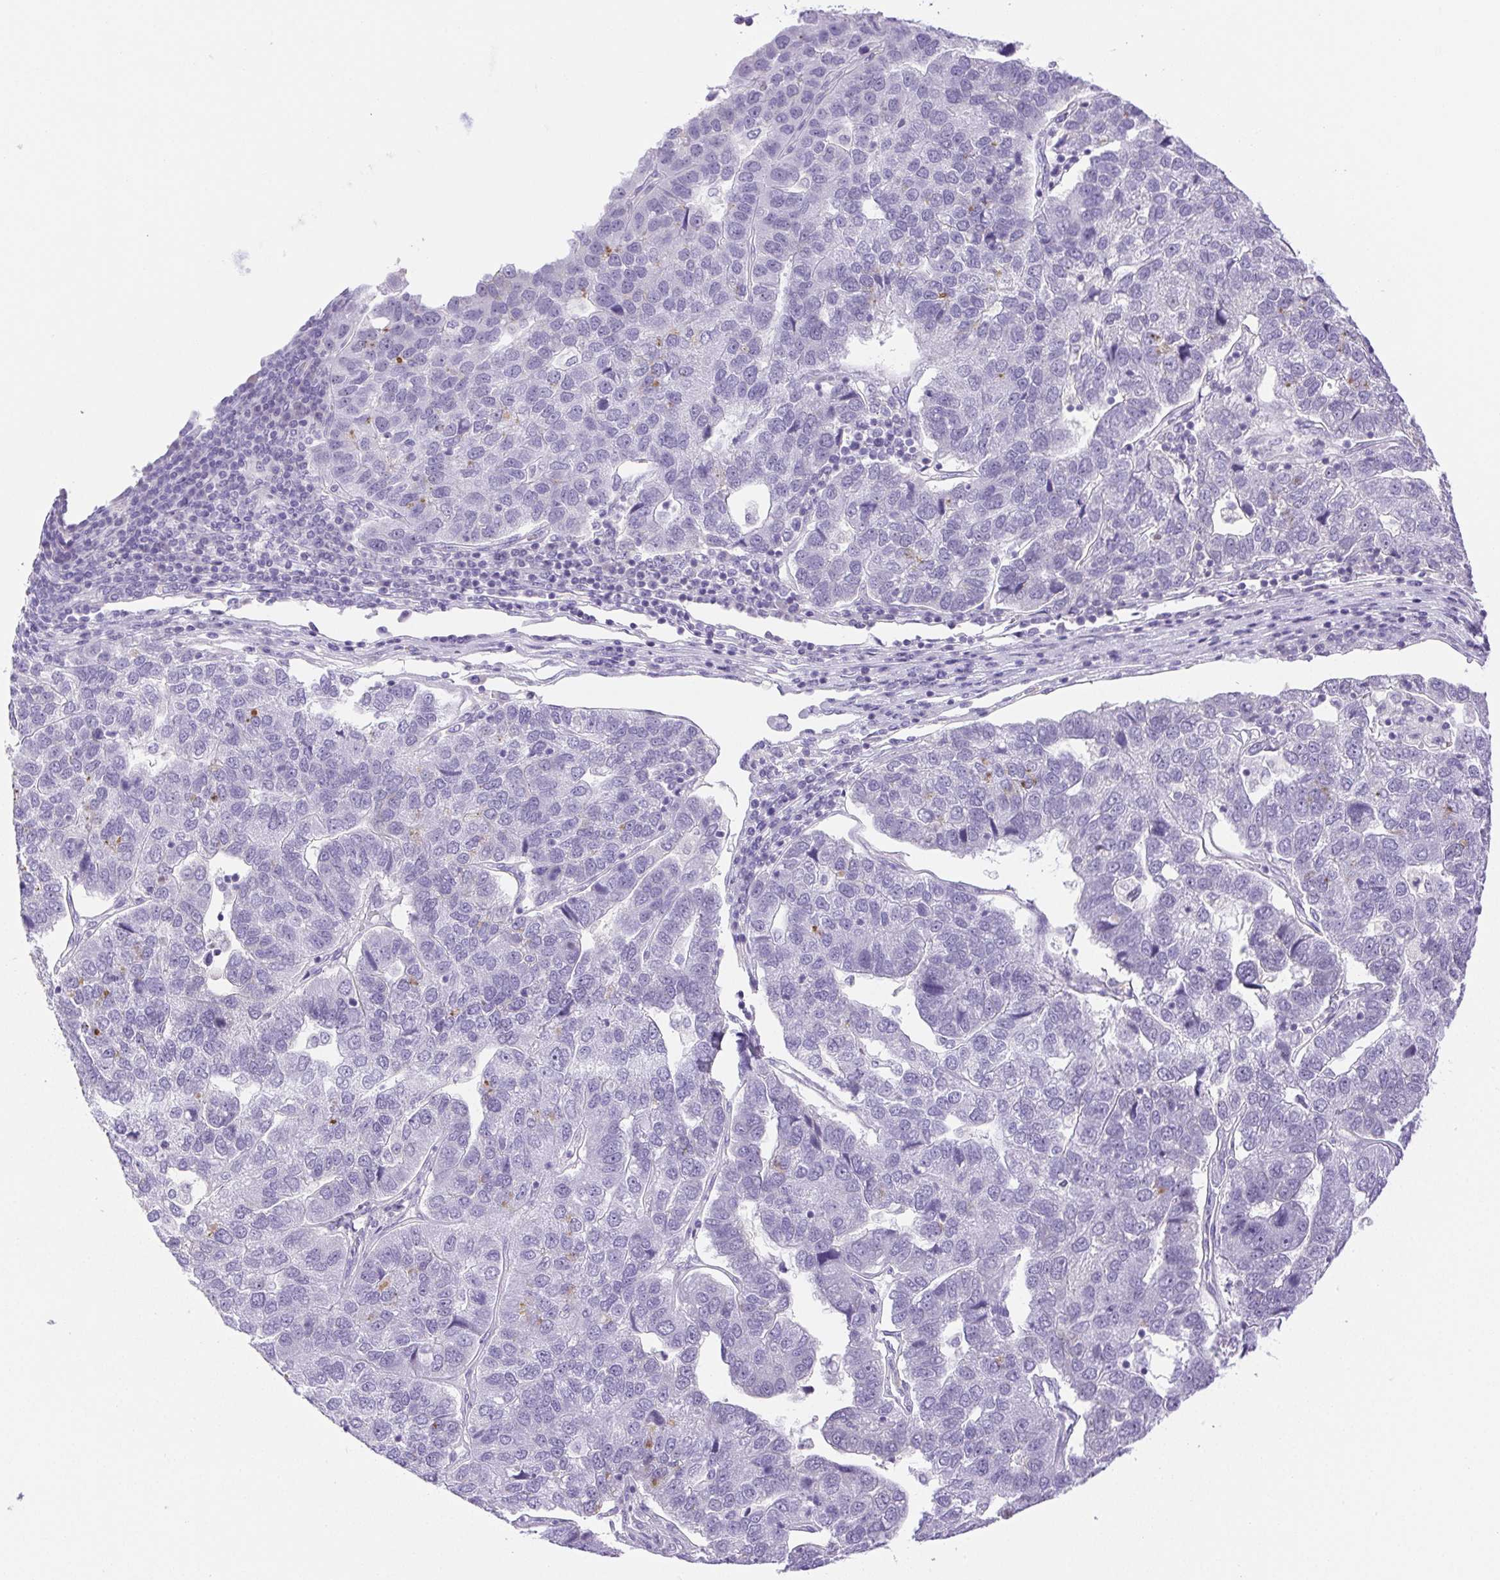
{"staining": {"intensity": "negative", "quantity": "none", "location": "none"}, "tissue": "pancreatic cancer", "cell_type": "Tumor cells", "image_type": "cancer", "snomed": [{"axis": "morphology", "description": "Adenocarcinoma, NOS"}, {"axis": "topography", "description": "Pancreas"}], "caption": "Pancreatic cancer stained for a protein using IHC shows no expression tumor cells.", "gene": "PAPPA2", "patient": {"sex": "female", "age": 61}}